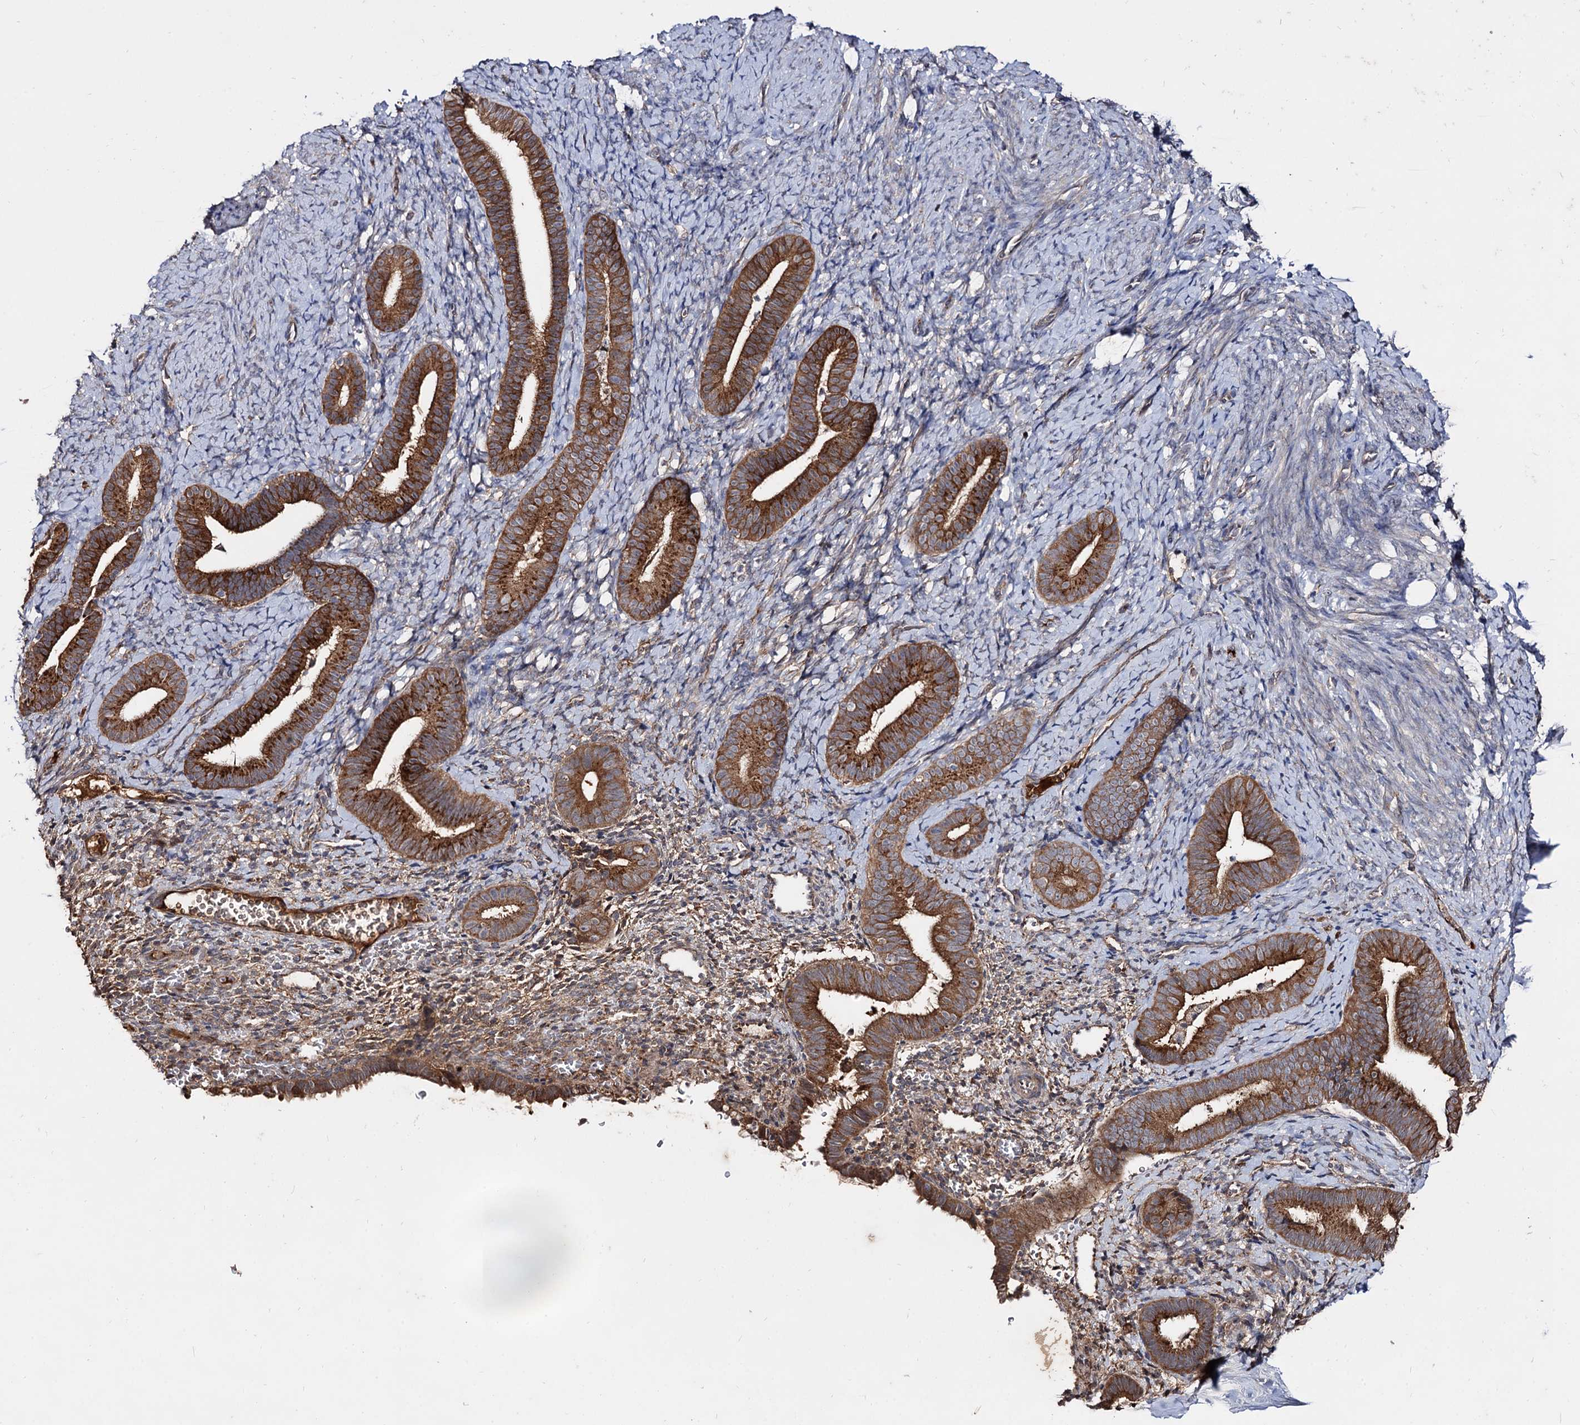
{"staining": {"intensity": "moderate", "quantity": "25%-75%", "location": "cytoplasmic/membranous"}, "tissue": "endometrium", "cell_type": "Cells in endometrial stroma", "image_type": "normal", "snomed": [{"axis": "morphology", "description": "Normal tissue, NOS"}, {"axis": "topography", "description": "Endometrium"}], "caption": "Approximately 25%-75% of cells in endometrial stroma in normal human endometrium exhibit moderate cytoplasmic/membranous protein staining as visualized by brown immunohistochemical staining.", "gene": "ARFIP2", "patient": {"sex": "female", "age": 65}}